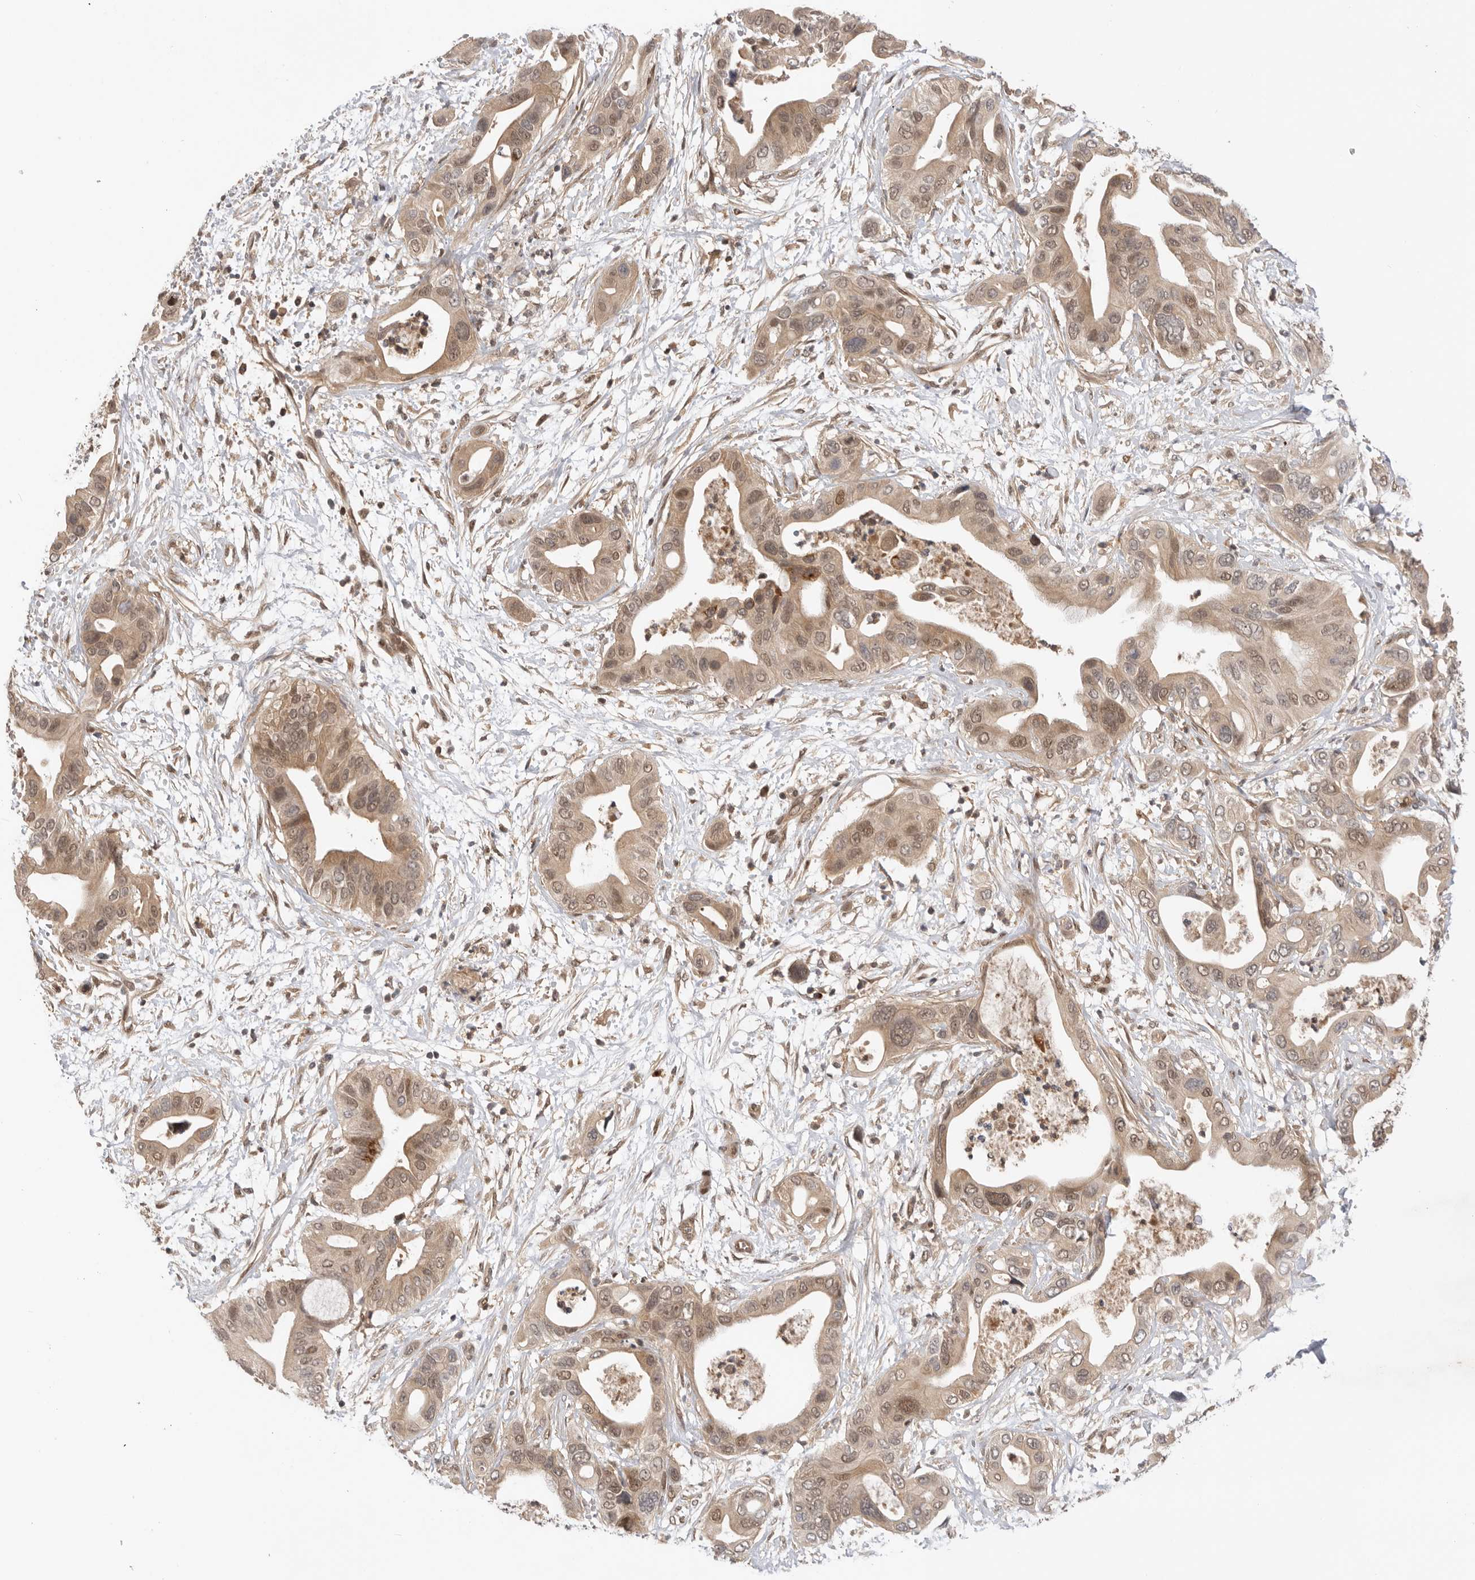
{"staining": {"intensity": "weak", "quantity": ">75%", "location": "cytoplasmic/membranous,nuclear"}, "tissue": "pancreatic cancer", "cell_type": "Tumor cells", "image_type": "cancer", "snomed": [{"axis": "morphology", "description": "Adenocarcinoma, NOS"}, {"axis": "topography", "description": "Pancreas"}], "caption": "Protein analysis of pancreatic adenocarcinoma tissue displays weak cytoplasmic/membranous and nuclear expression in approximately >75% of tumor cells.", "gene": "DCAF8", "patient": {"sex": "male", "age": 66}}